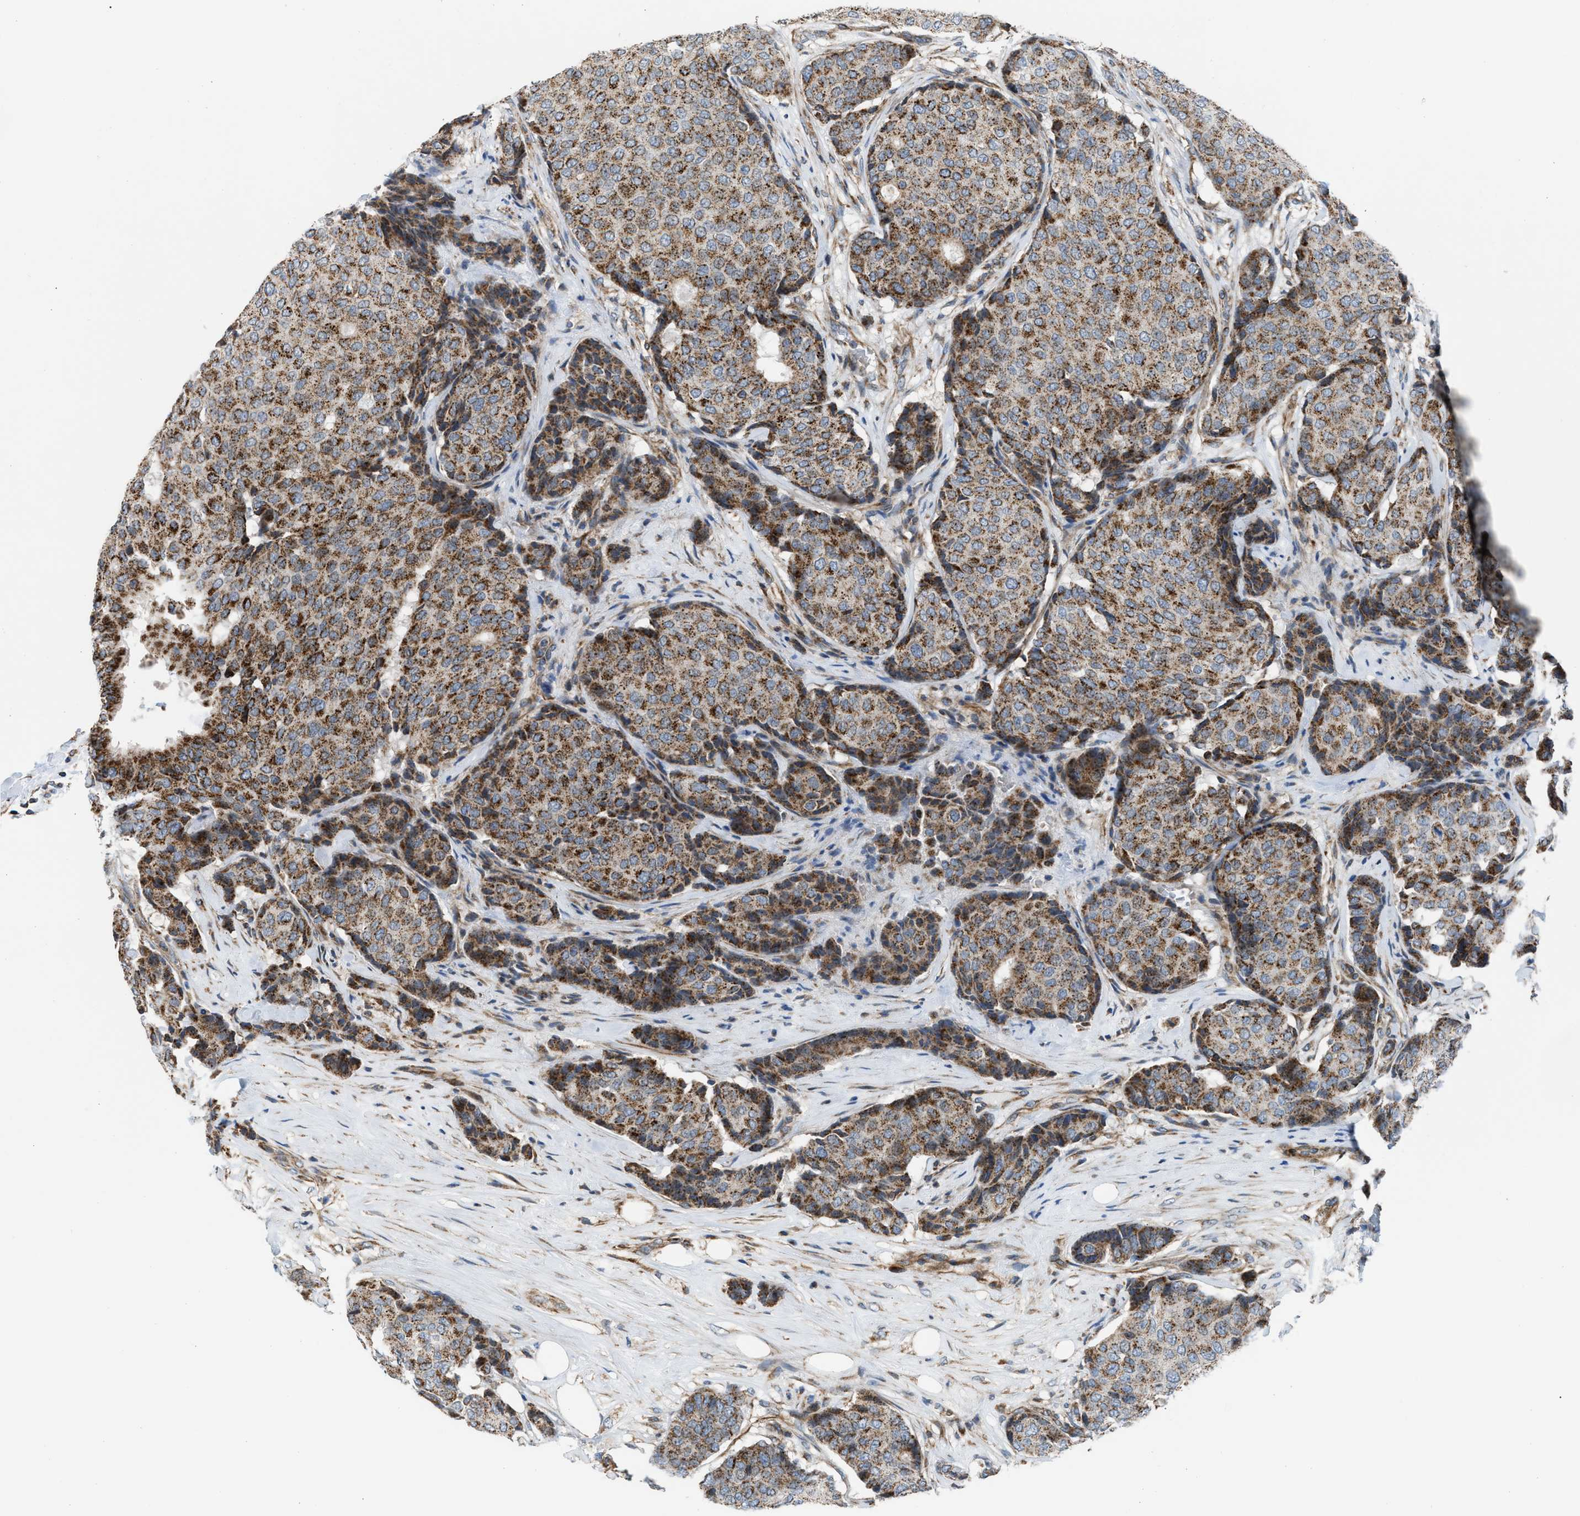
{"staining": {"intensity": "moderate", "quantity": ">75%", "location": "cytoplasmic/membranous"}, "tissue": "breast cancer", "cell_type": "Tumor cells", "image_type": "cancer", "snomed": [{"axis": "morphology", "description": "Duct carcinoma"}, {"axis": "topography", "description": "Breast"}], "caption": "A high-resolution micrograph shows IHC staining of infiltrating ductal carcinoma (breast), which displays moderate cytoplasmic/membranous staining in approximately >75% of tumor cells. The protein of interest is shown in brown color, while the nuclei are stained blue.", "gene": "SLC10A3", "patient": {"sex": "female", "age": 75}}